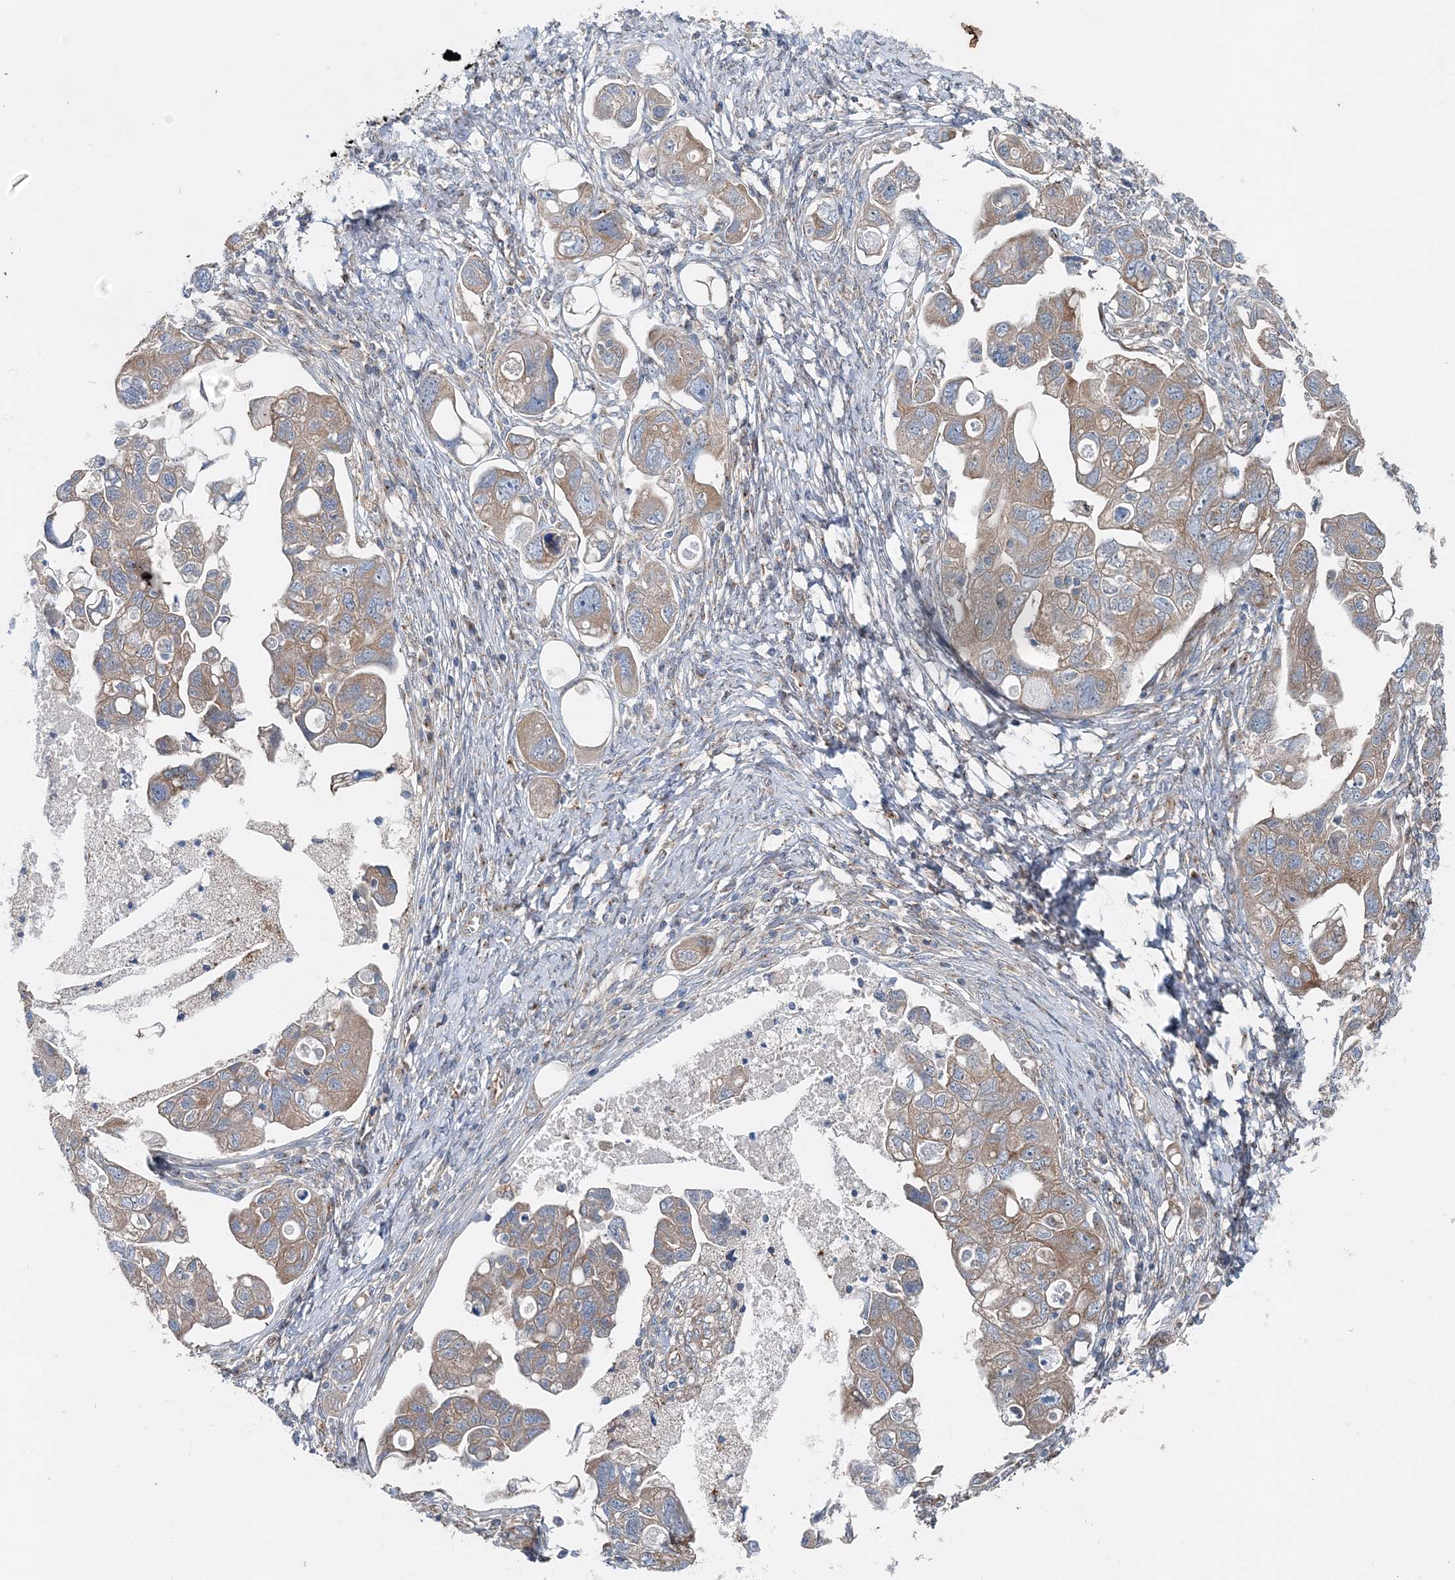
{"staining": {"intensity": "moderate", "quantity": ">75%", "location": "cytoplasmic/membranous"}, "tissue": "ovarian cancer", "cell_type": "Tumor cells", "image_type": "cancer", "snomed": [{"axis": "morphology", "description": "Carcinoma, NOS"}, {"axis": "morphology", "description": "Cystadenocarcinoma, serous, NOS"}, {"axis": "topography", "description": "Ovary"}], "caption": "Human ovarian cancer stained for a protein (brown) displays moderate cytoplasmic/membranous positive expression in about >75% of tumor cells.", "gene": "MPHOSPH9", "patient": {"sex": "female", "age": 69}}